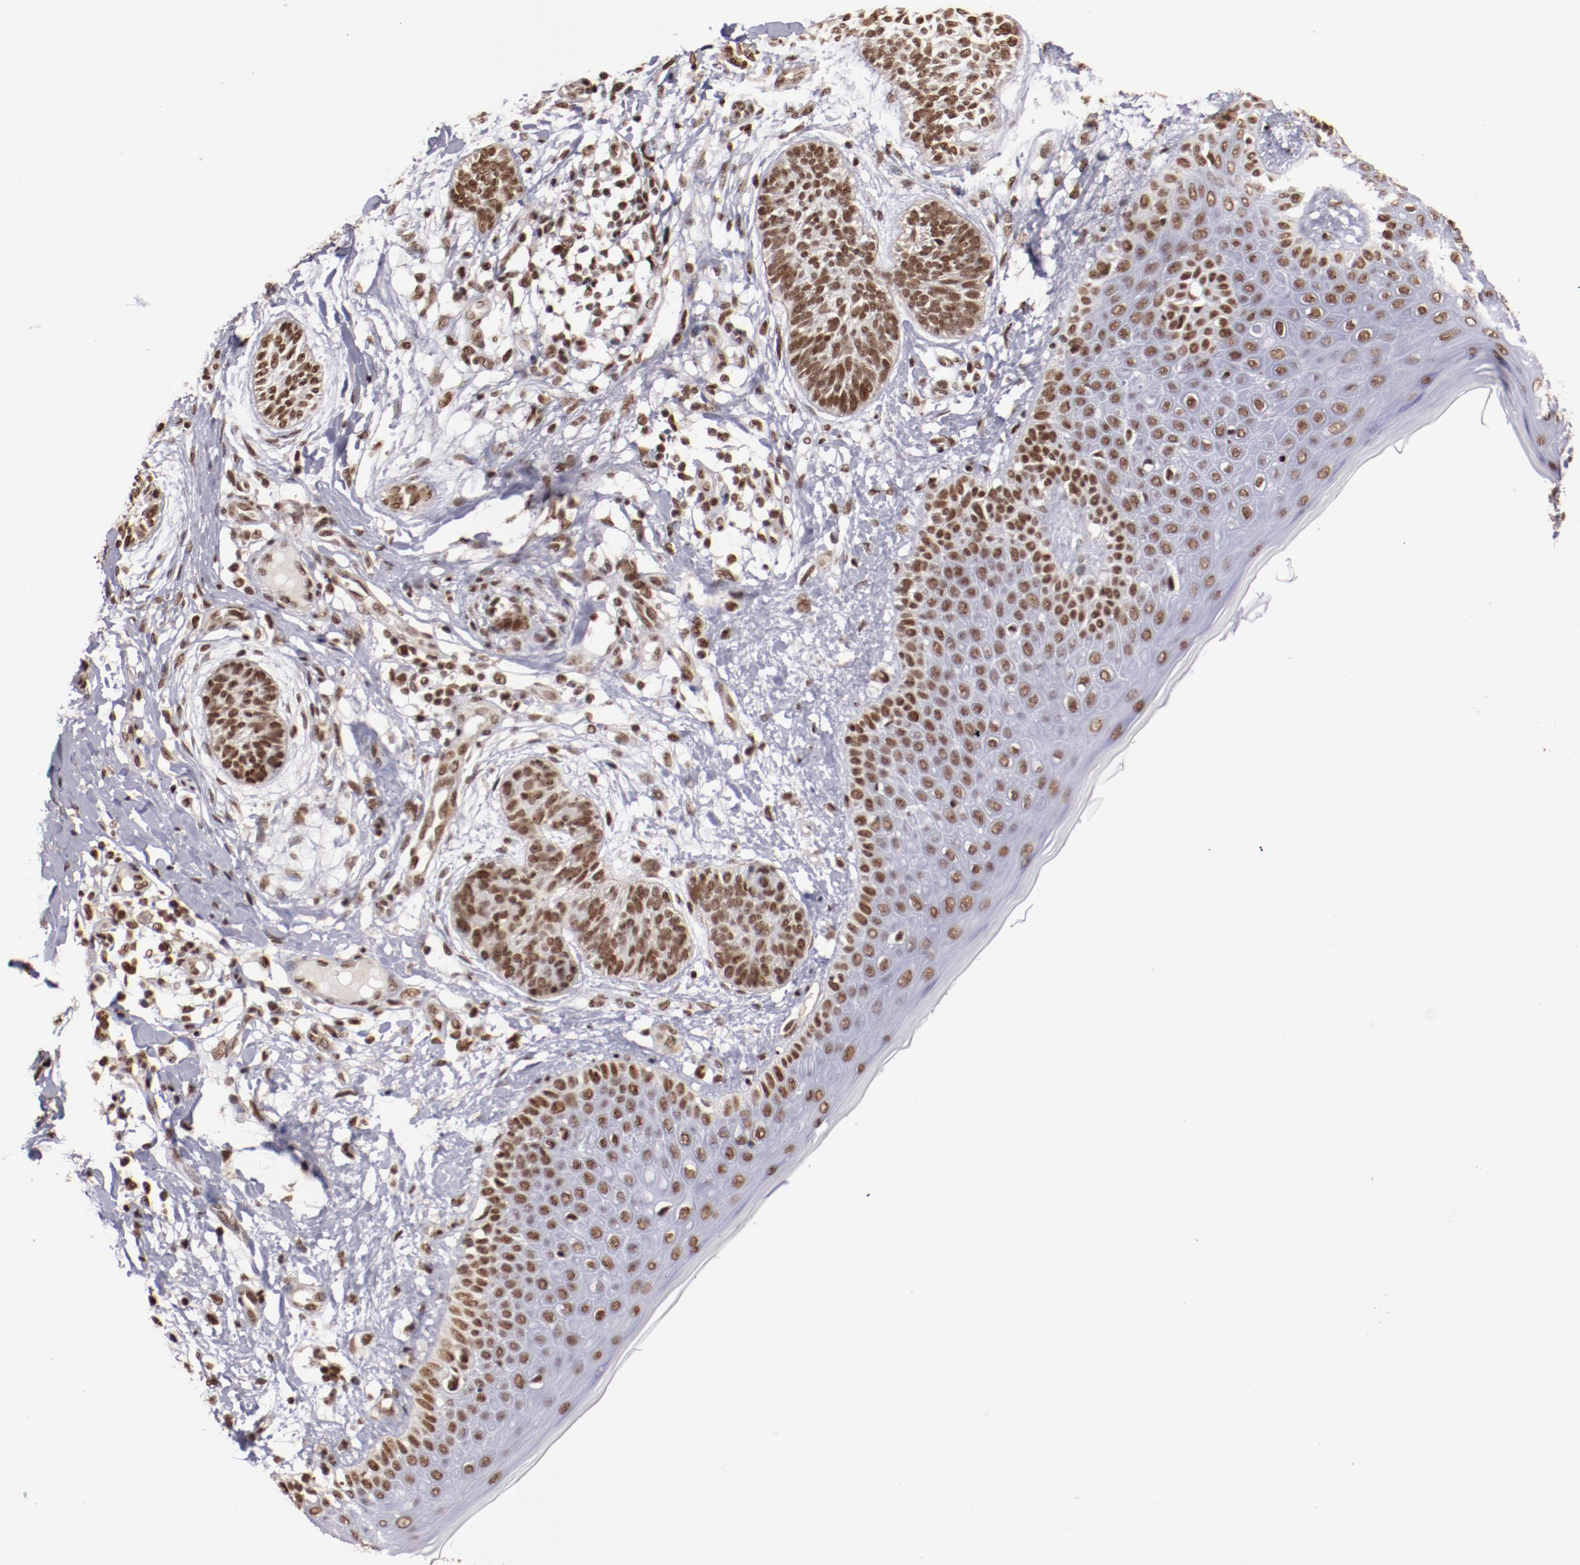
{"staining": {"intensity": "moderate", "quantity": ">75%", "location": "nuclear"}, "tissue": "skin cancer", "cell_type": "Tumor cells", "image_type": "cancer", "snomed": [{"axis": "morphology", "description": "Normal tissue, NOS"}, {"axis": "morphology", "description": "Basal cell carcinoma"}, {"axis": "topography", "description": "Skin"}], "caption": "Skin basal cell carcinoma tissue shows moderate nuclear staining in approximately >75% of tumor cells, visualized by immunohistochemistry. (IHC, brightfield microscopy, high magnification).", "gene": "STAG2", "patient": {"sex": "male", "age": 63}}